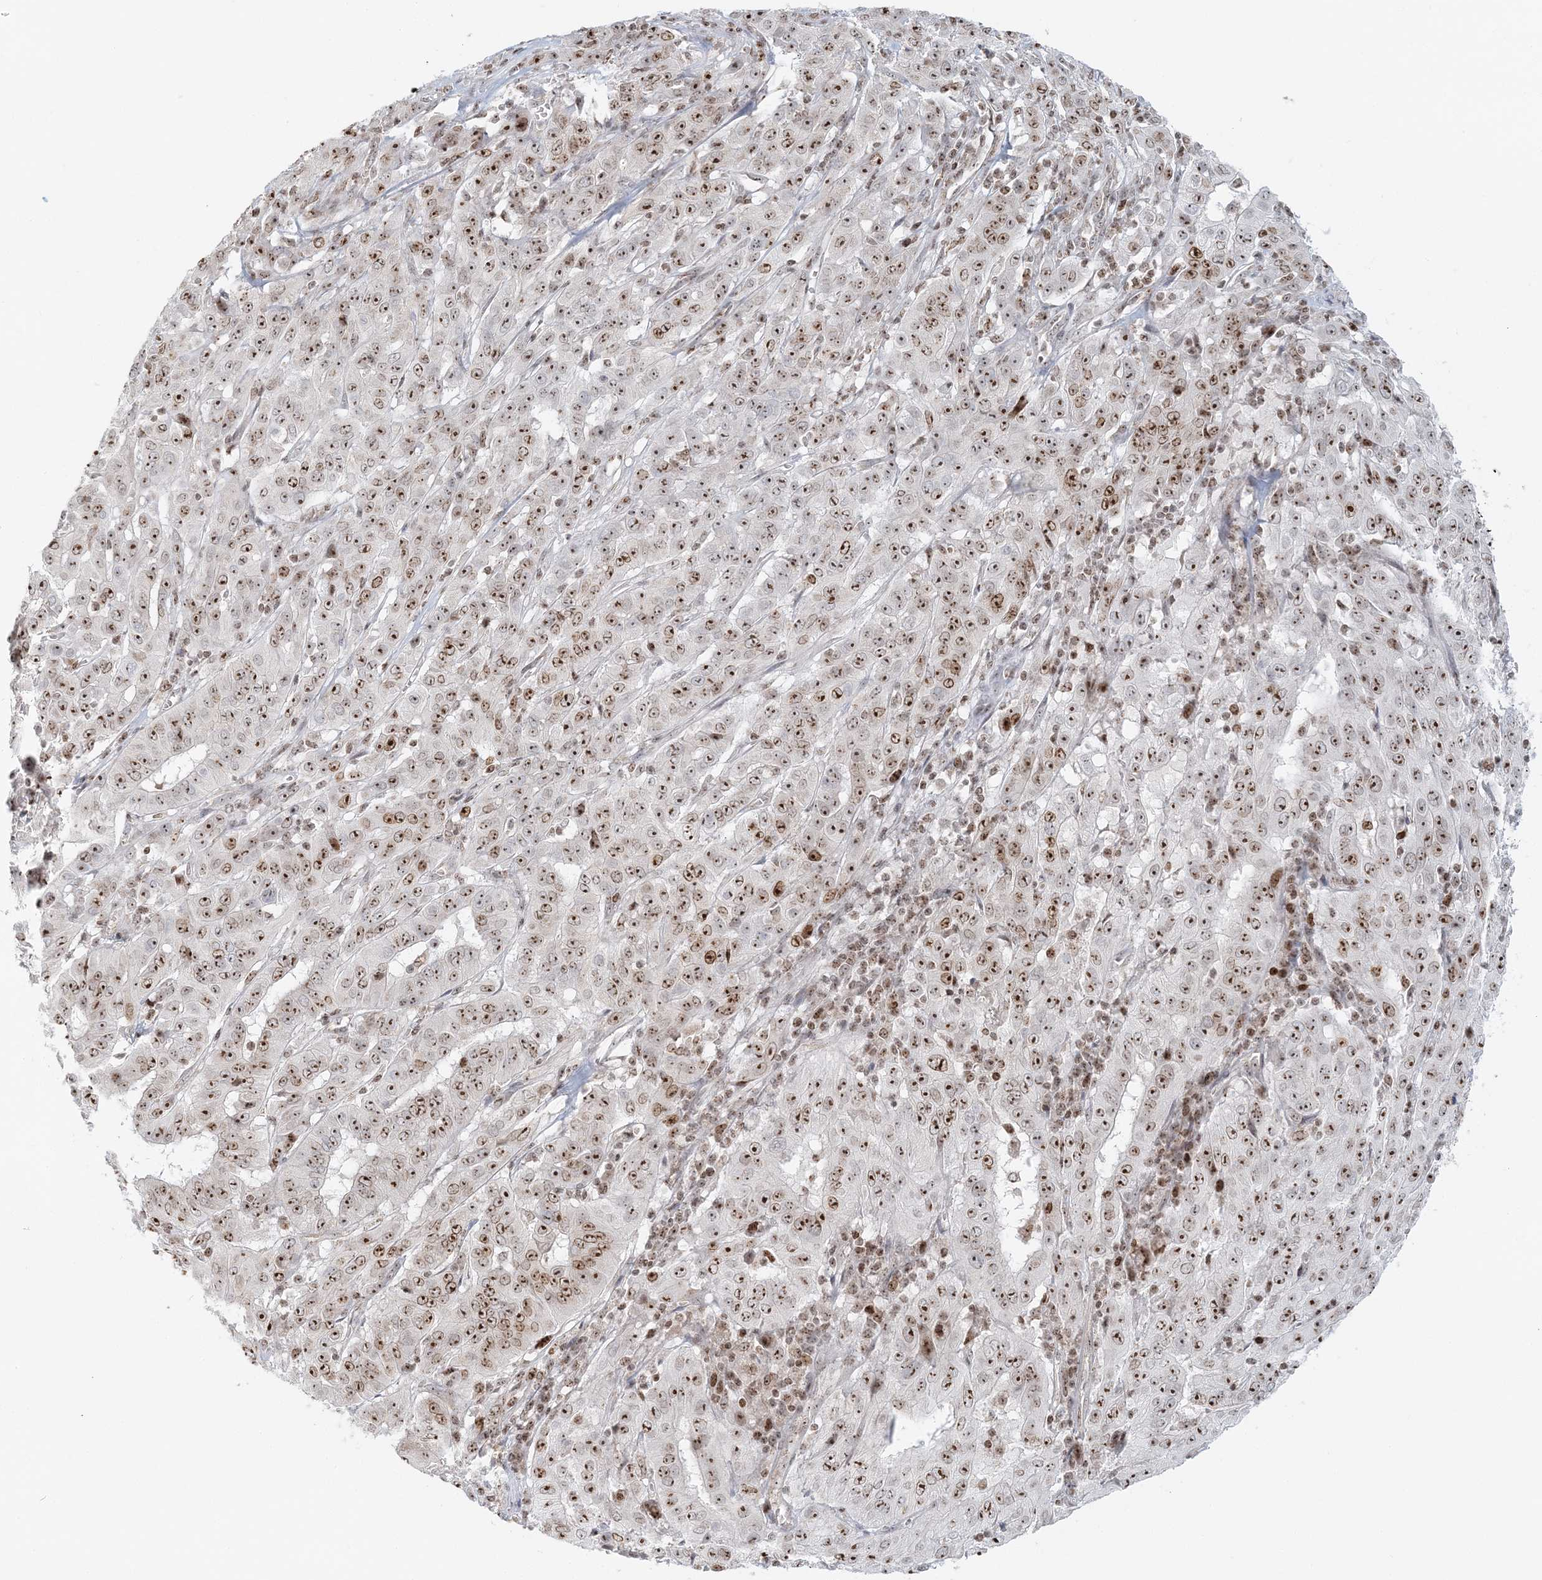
{"staining": {"intensity": "strong", "quantity": ">75%", "location": "nuclear"}, "tissue": "pancreatic cancer", "cell_type": "Tumor cells", "image_type": "cancer", "snomed": [{"axis": "morphology", "description": "Adenocarcinoma, NOS"}, {"axis": "topography", "description": "Pancreas"}], "caption": "Immunohistochemical staining of pancreatic cancer (adenocarcinoma) exhibits strong nuclear protein expression in about >75% of tumor cells.", "gene": "UBE2F", "patient": {"sex": "male", "age": 63}}